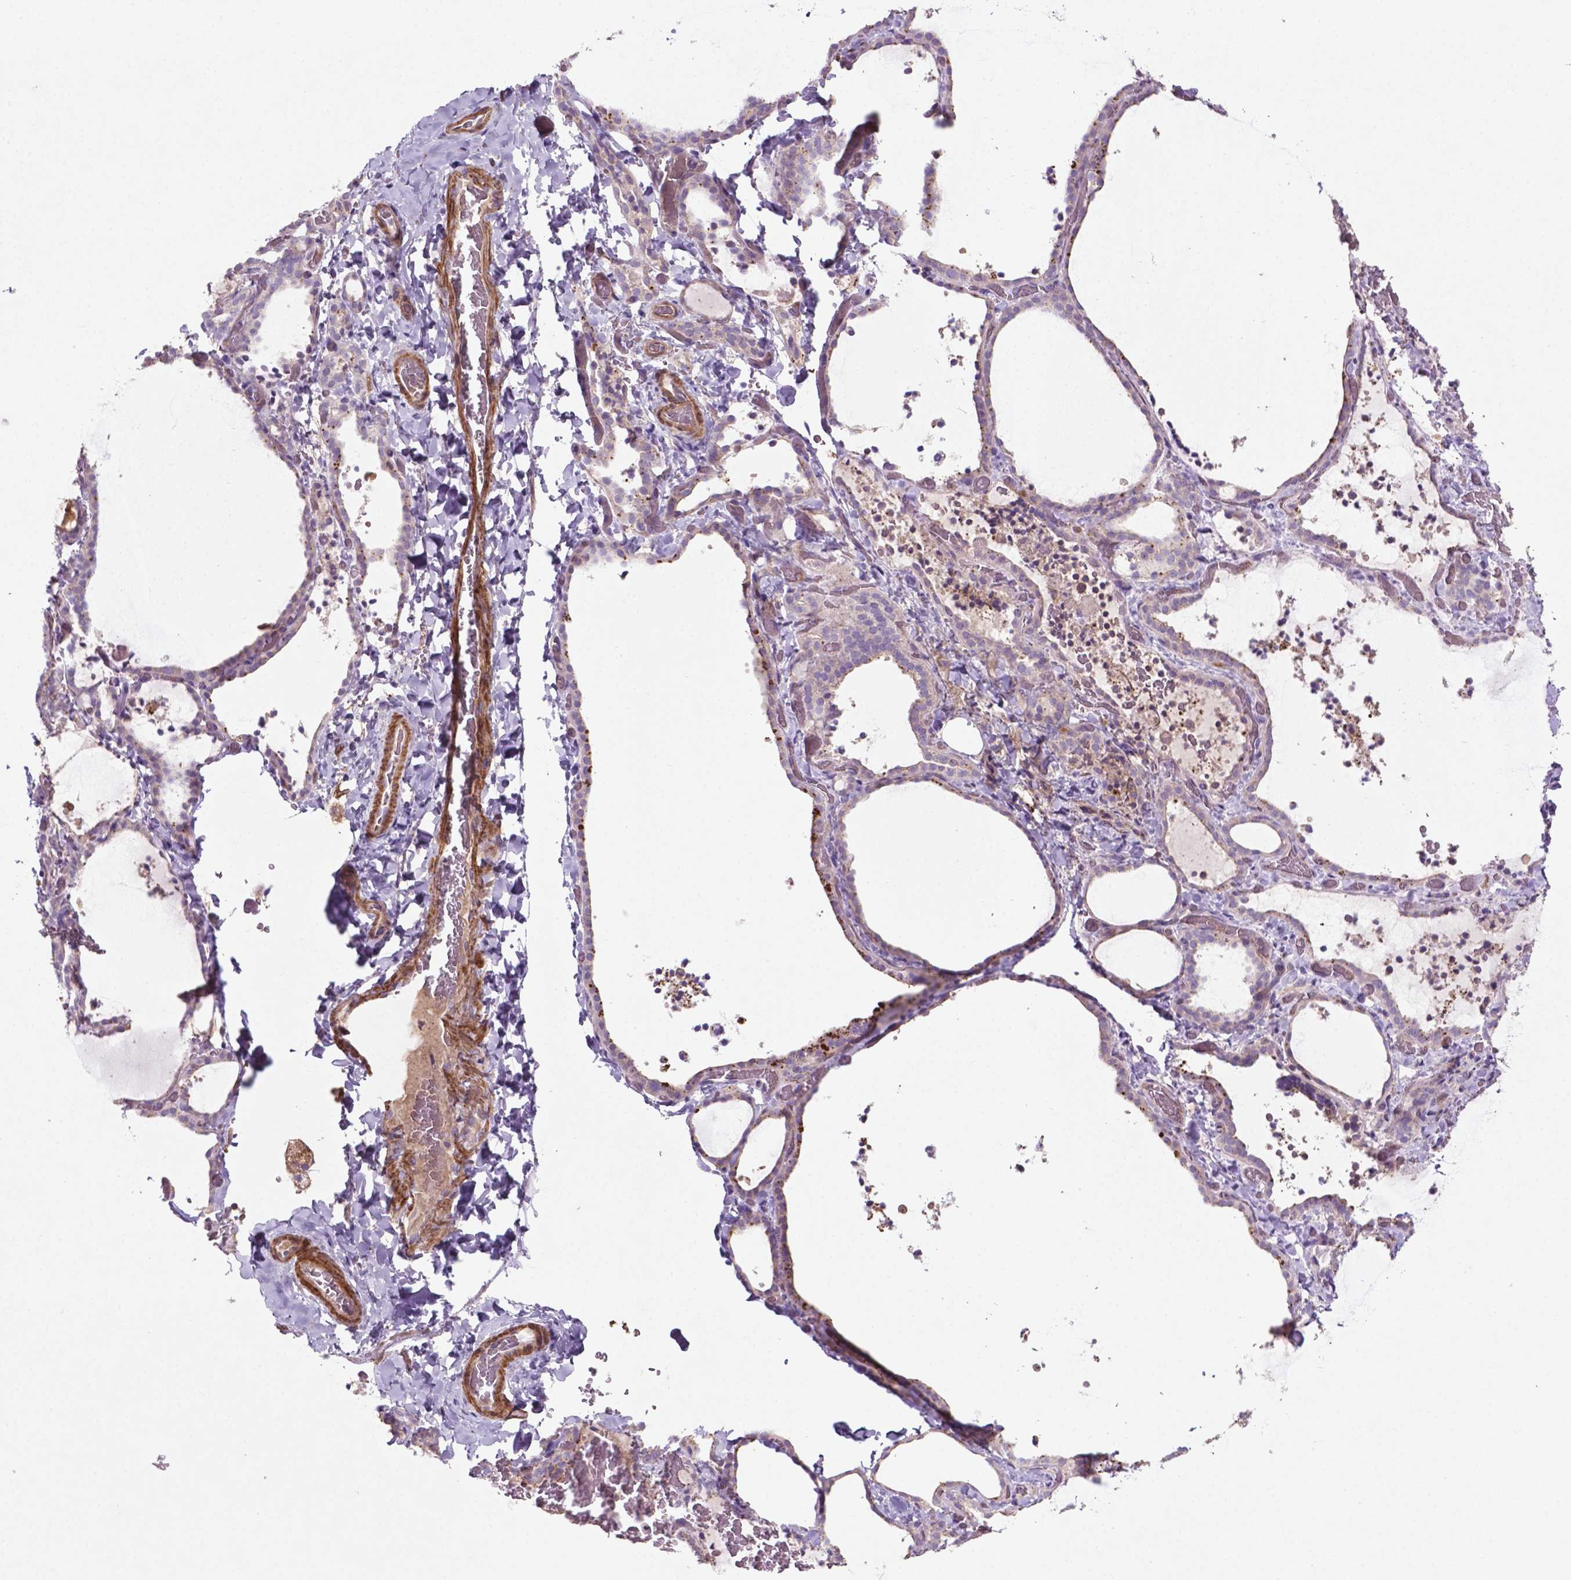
{"staining": {"intensity": "moderate", "quantity": "<25%", "location": "cytoplasmic/membranous"}, "tissue": "thyroid gland", "cell_type": "Glandular cells", "image_type": "normal", "snomed": [{"axis": "morphology", "description": "Normal tissue, NOS"}, {"axis": "topography", "description": "Thyroid gland"}], "caption": "Thyroid gland stained with immunohistochemistry (IHC) reveals moderate cytoplasmic/membranous staining in approximately <25% of glandular cells. The protein of interest is stained brown, and the nuclei are stained in blue (DAB IHC with brightfield microscopy, high magnification).", "gene": "BMP4", "patient": {"sex": "female", "age": 22}}